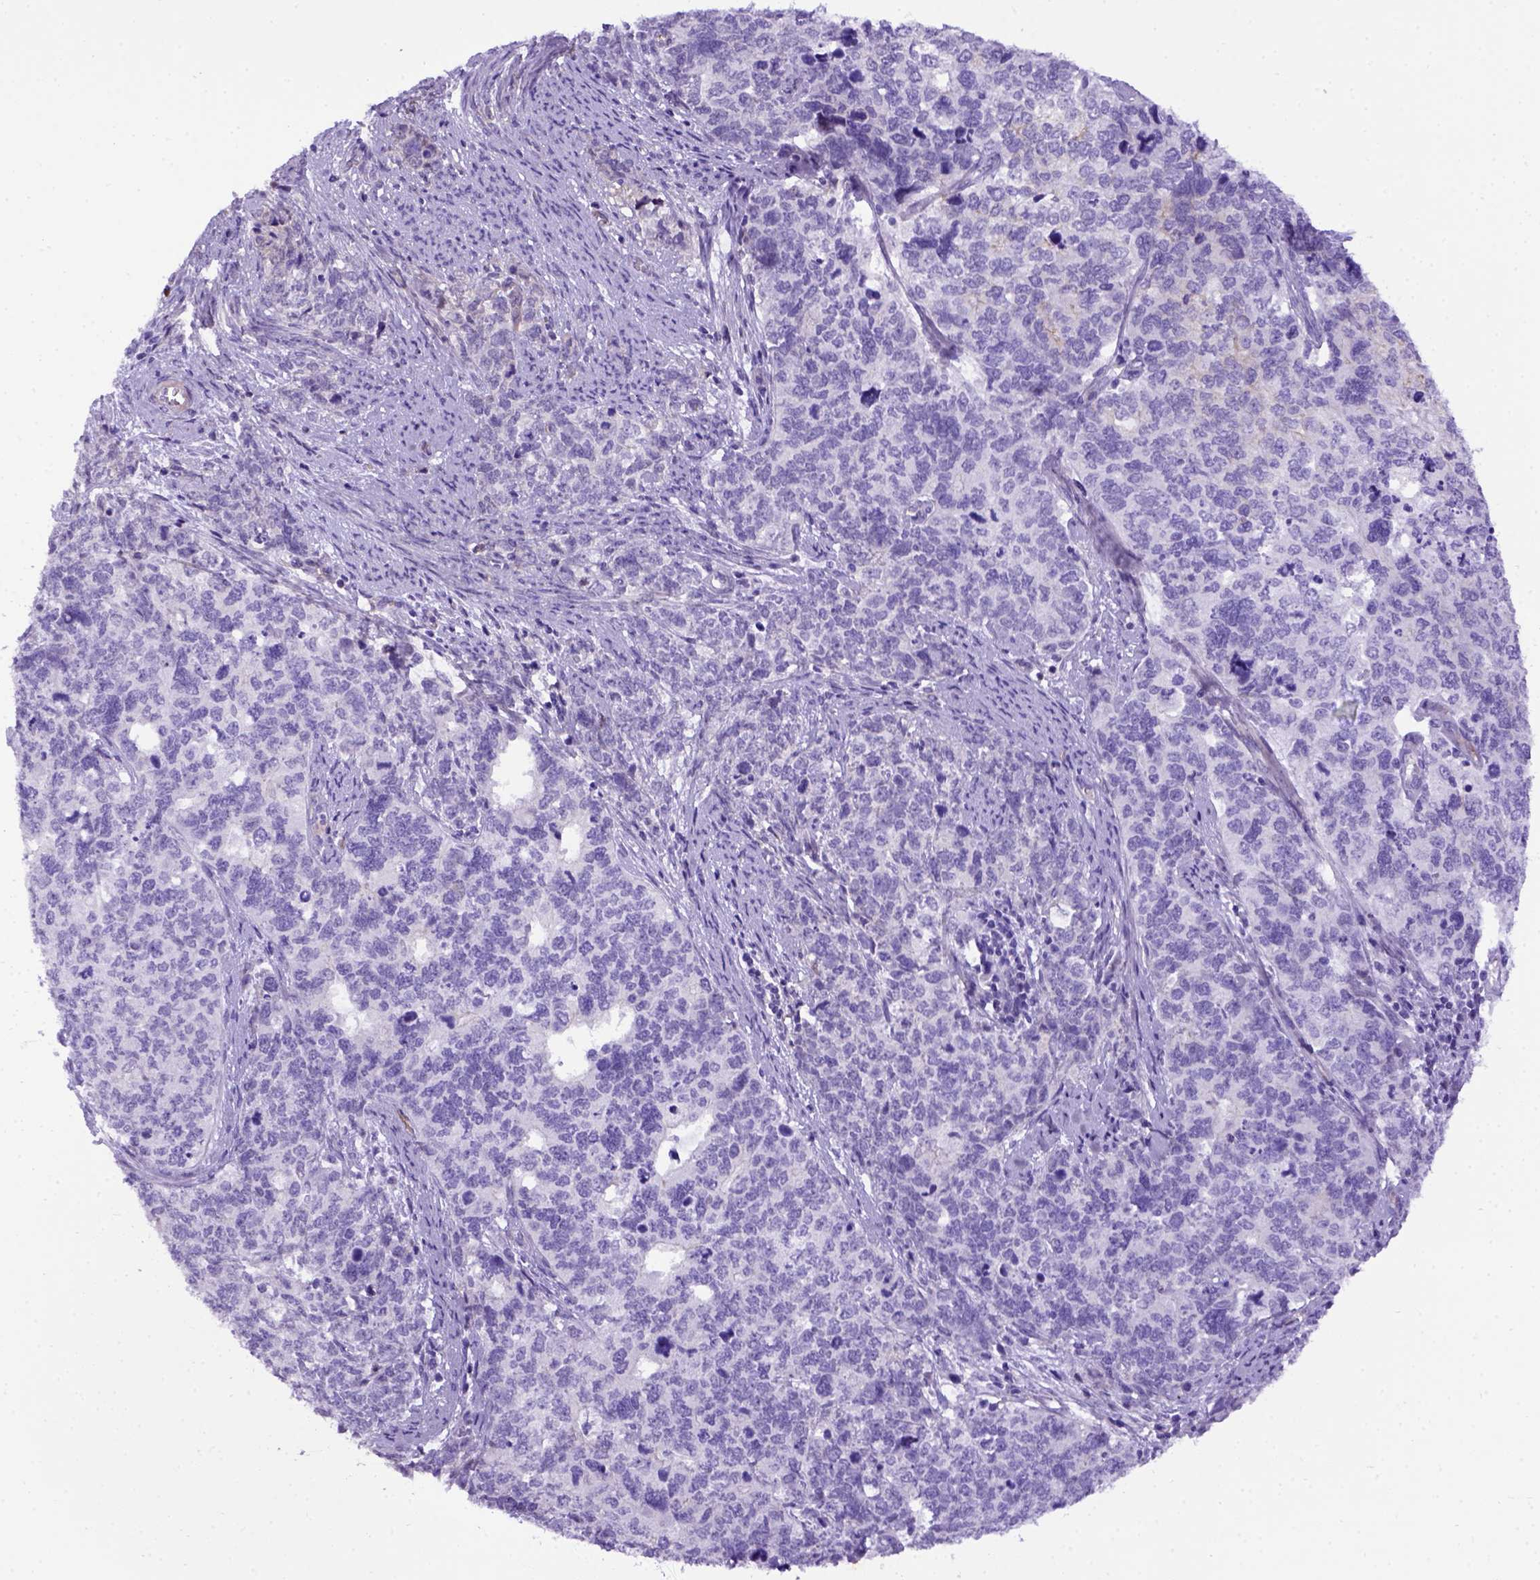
{"staining": {"intensity": "negative", "quantity": "none", "location": "none"}, "tissue": "cervical cancer", "cell_type": "Tumor cells", "image_type": "cancer", "snomed": [{"axis": "morphology", "description": "Squamous cell carcinoma, NOS"}, {"axis": "topography", "description": "Cervix"}], "caption": "High magnification brightfield microscopy of cervical squamous cell carcinoma stained with DAB (brown) and counterstained with hematoxylin (blue): tumor cells show no significant staining.", "gene": "ADAM12", "patient": {"sex": "female", "age": 63}}